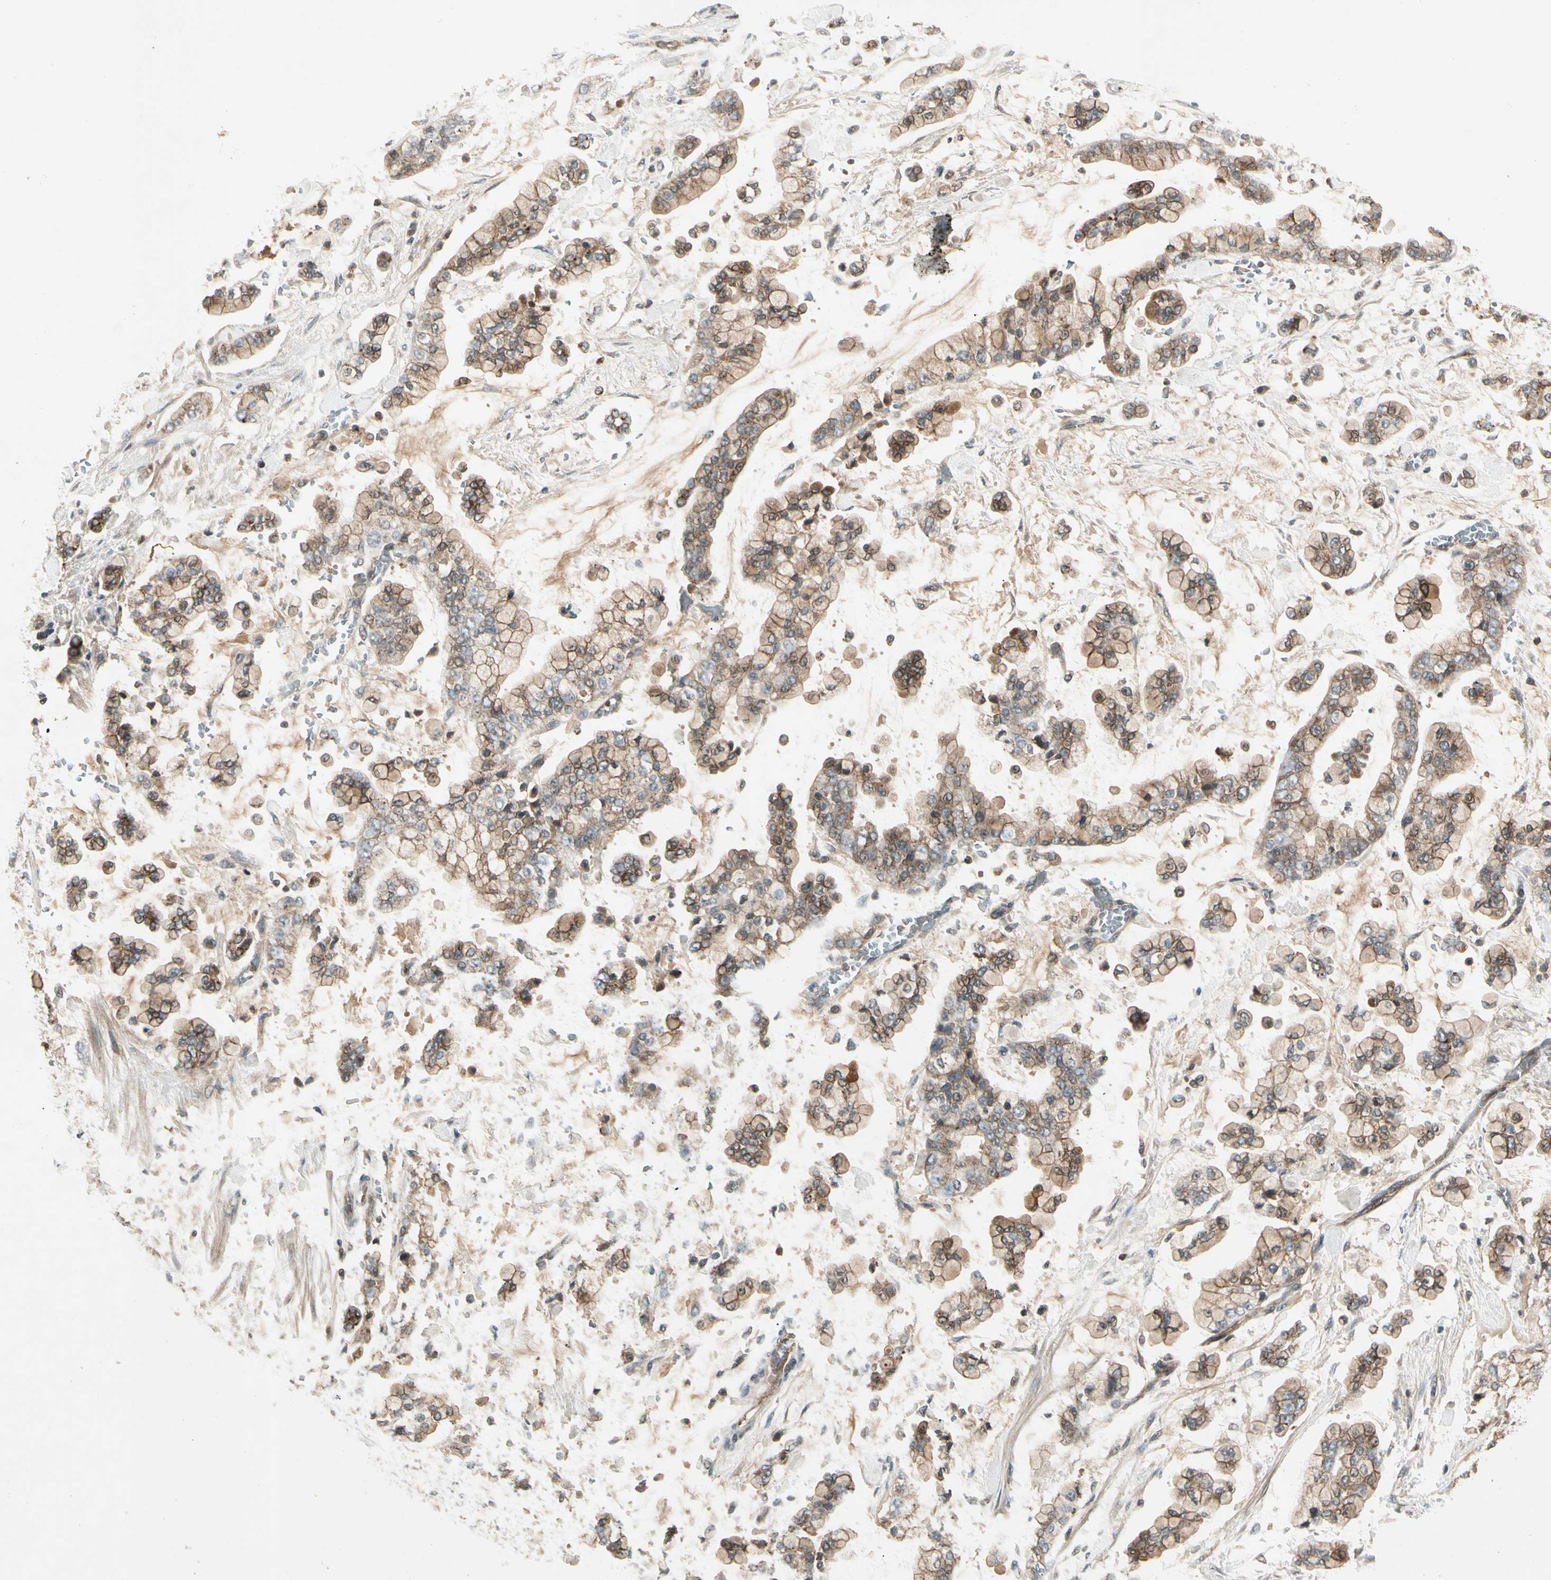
{"staining": {"intensity": "moderate", "quantity": "25%-75%", "location": "cytoplasmic/membranous"}, "tissue": "stomach cancer", "cell_type": "Tumor cells", "image_type": "cancer", "snomed": [{"axis": "morphology", "description": "Normal tissue, NOS"}, {"axis": "morphology", "description": "Adenocarcinoma, NOS"}, {"axis": "topography", "description": "Stomach, upper"}, {"axis": "topography", "description": "Stomach"}], "caption": "Protein expression analysis of stomach adenocarcinoma reveals moderate cytoplasmic/membranous expression in about 25%-75% of tumor cells. (IHC, brightfield microscopy, high magnification).", "gene": "FLOT1", "patient": {"sex": "male", "age": 76}}